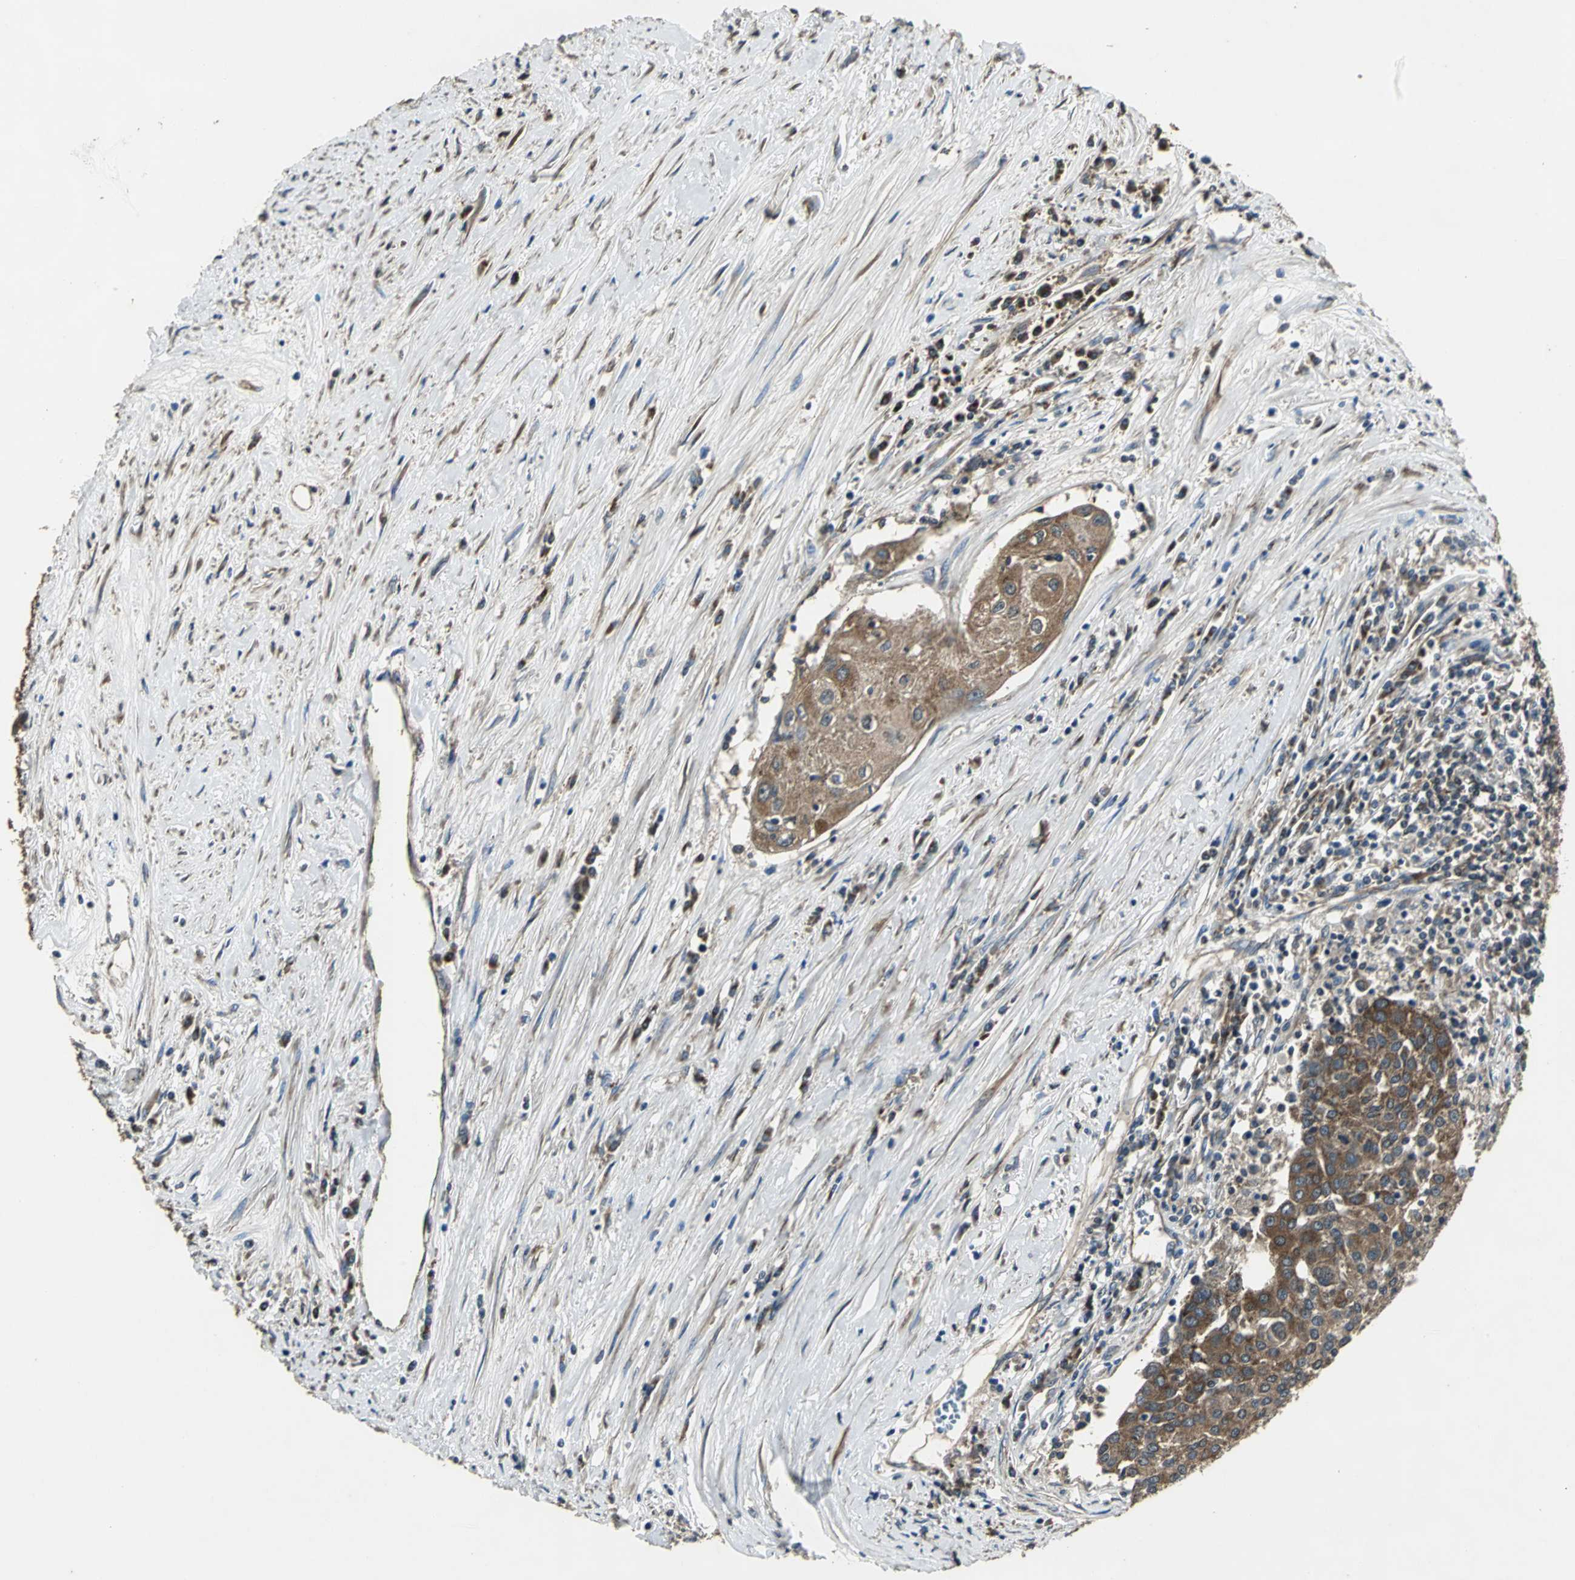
{"staining": {"intensity": "moderate", "quantity": ">75%", "location": "cytoplasmic/membranous"}, "tissue": "urothelial cancer", "cell_type": "Tumor cells", "image_type": "cancer", "snomed": [{"axis": "morphology", "description": "Urothelial carcinoma, High grade"}, {"axis": "topography", "description": "Urinary bladder"}], "caption": "Protein expression analysis of urothelial cancer demonstrates moderate cytoplasmic/membranous expression in about >75% of tumor cells. The protein of interest is shown in brown color, while the nuclei are stained blue.", "gene": "IRF3", "patient": {"sex": "female", "age": 85}}